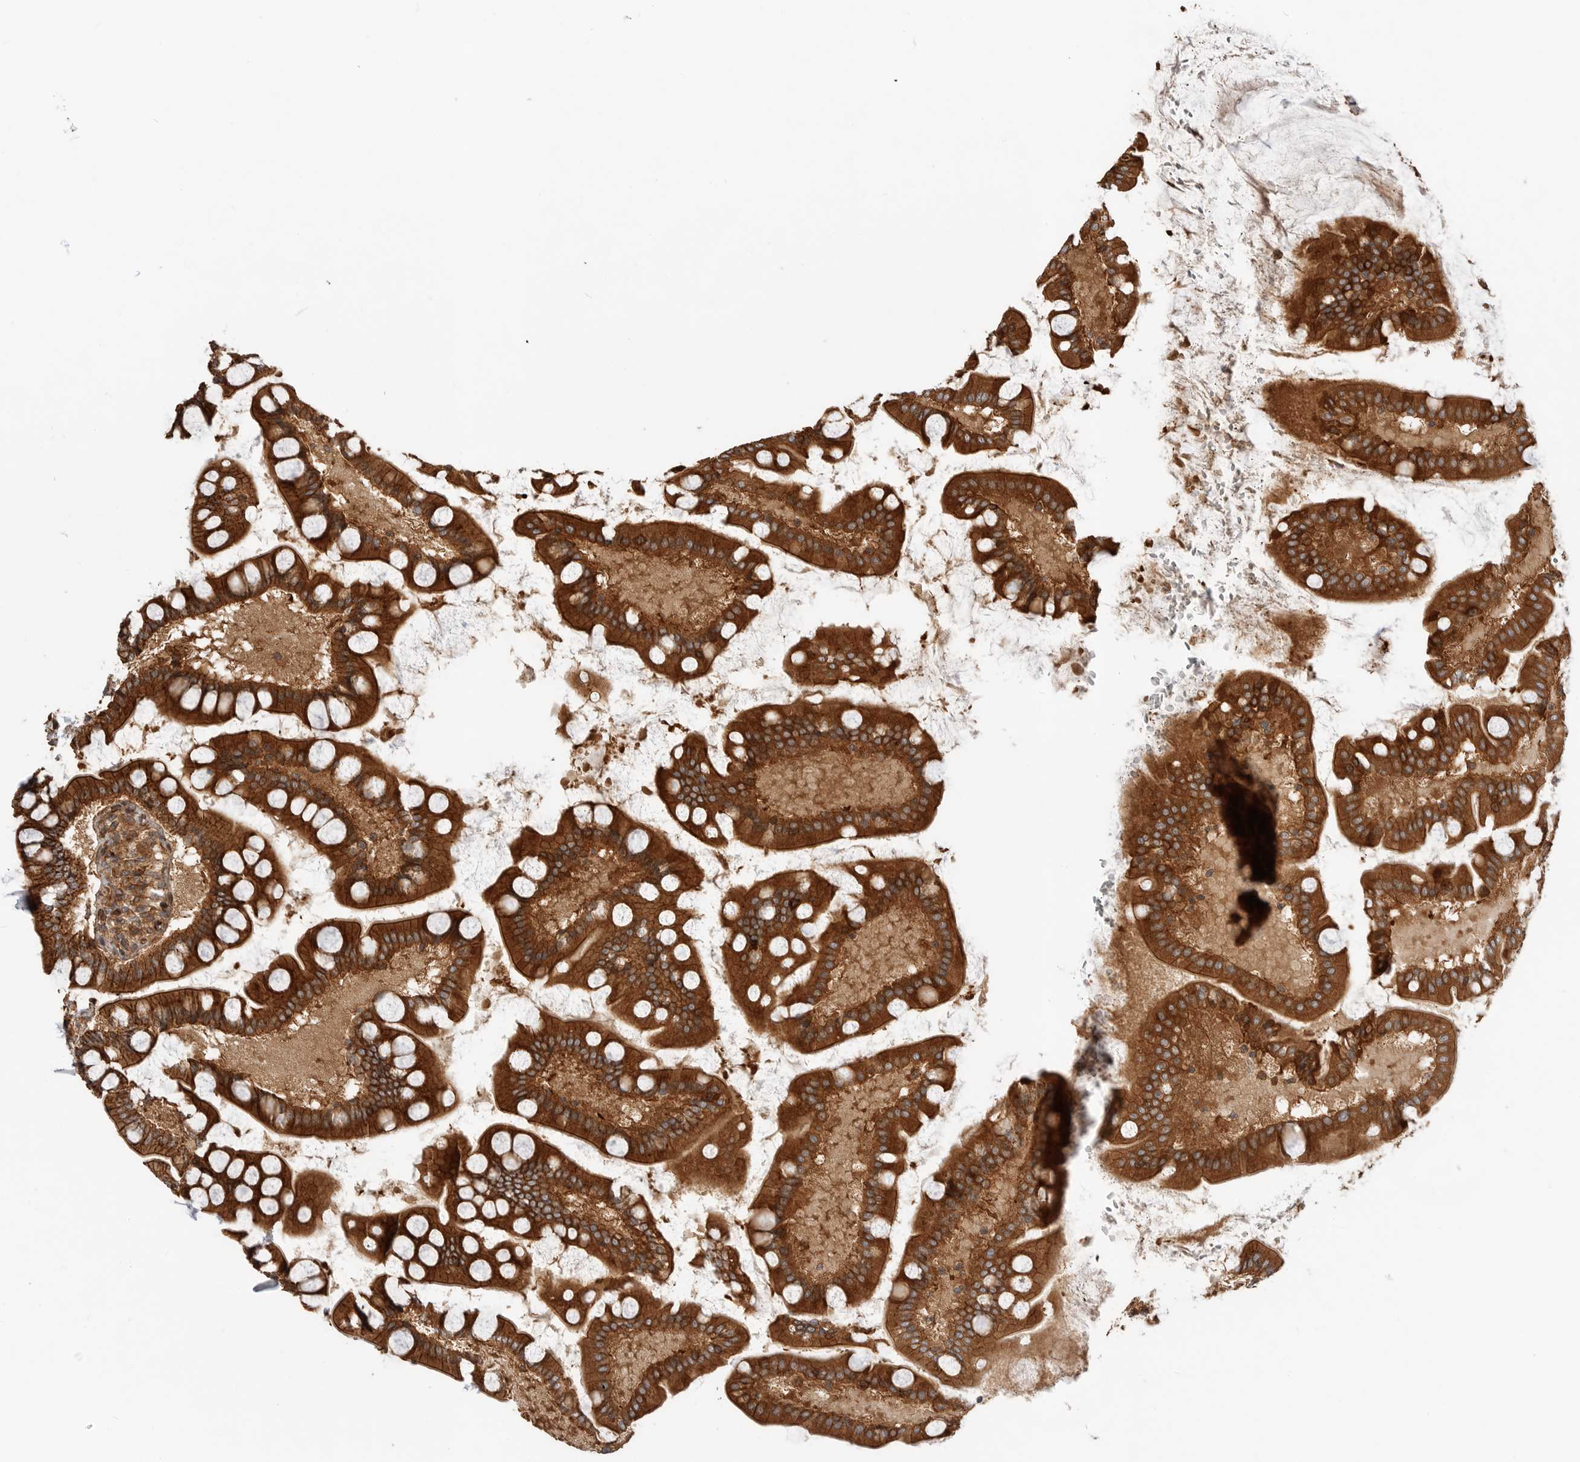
{"staining": {"intensity": "strong", "quantity": ">75%", "location": "cytoplasmic/membranous"}, "tissue": "small intestine", "cell_type": "Glandular cells", "image_type": "normal", "snomed": [{"axis": "morphology", "description": "Normal tissue, NOS"}, {"axis": "topography", "description": "Small intestine"}], "caption": "An image of small intestine stained for a protein shows strong cytoplasmic/membranous brown staining in glandular cells. (DAB = brown stain, brightfield microscopy at high magnification).", "gene": "GPATCH2", "patient": {"sex": "male", "age": 41}}